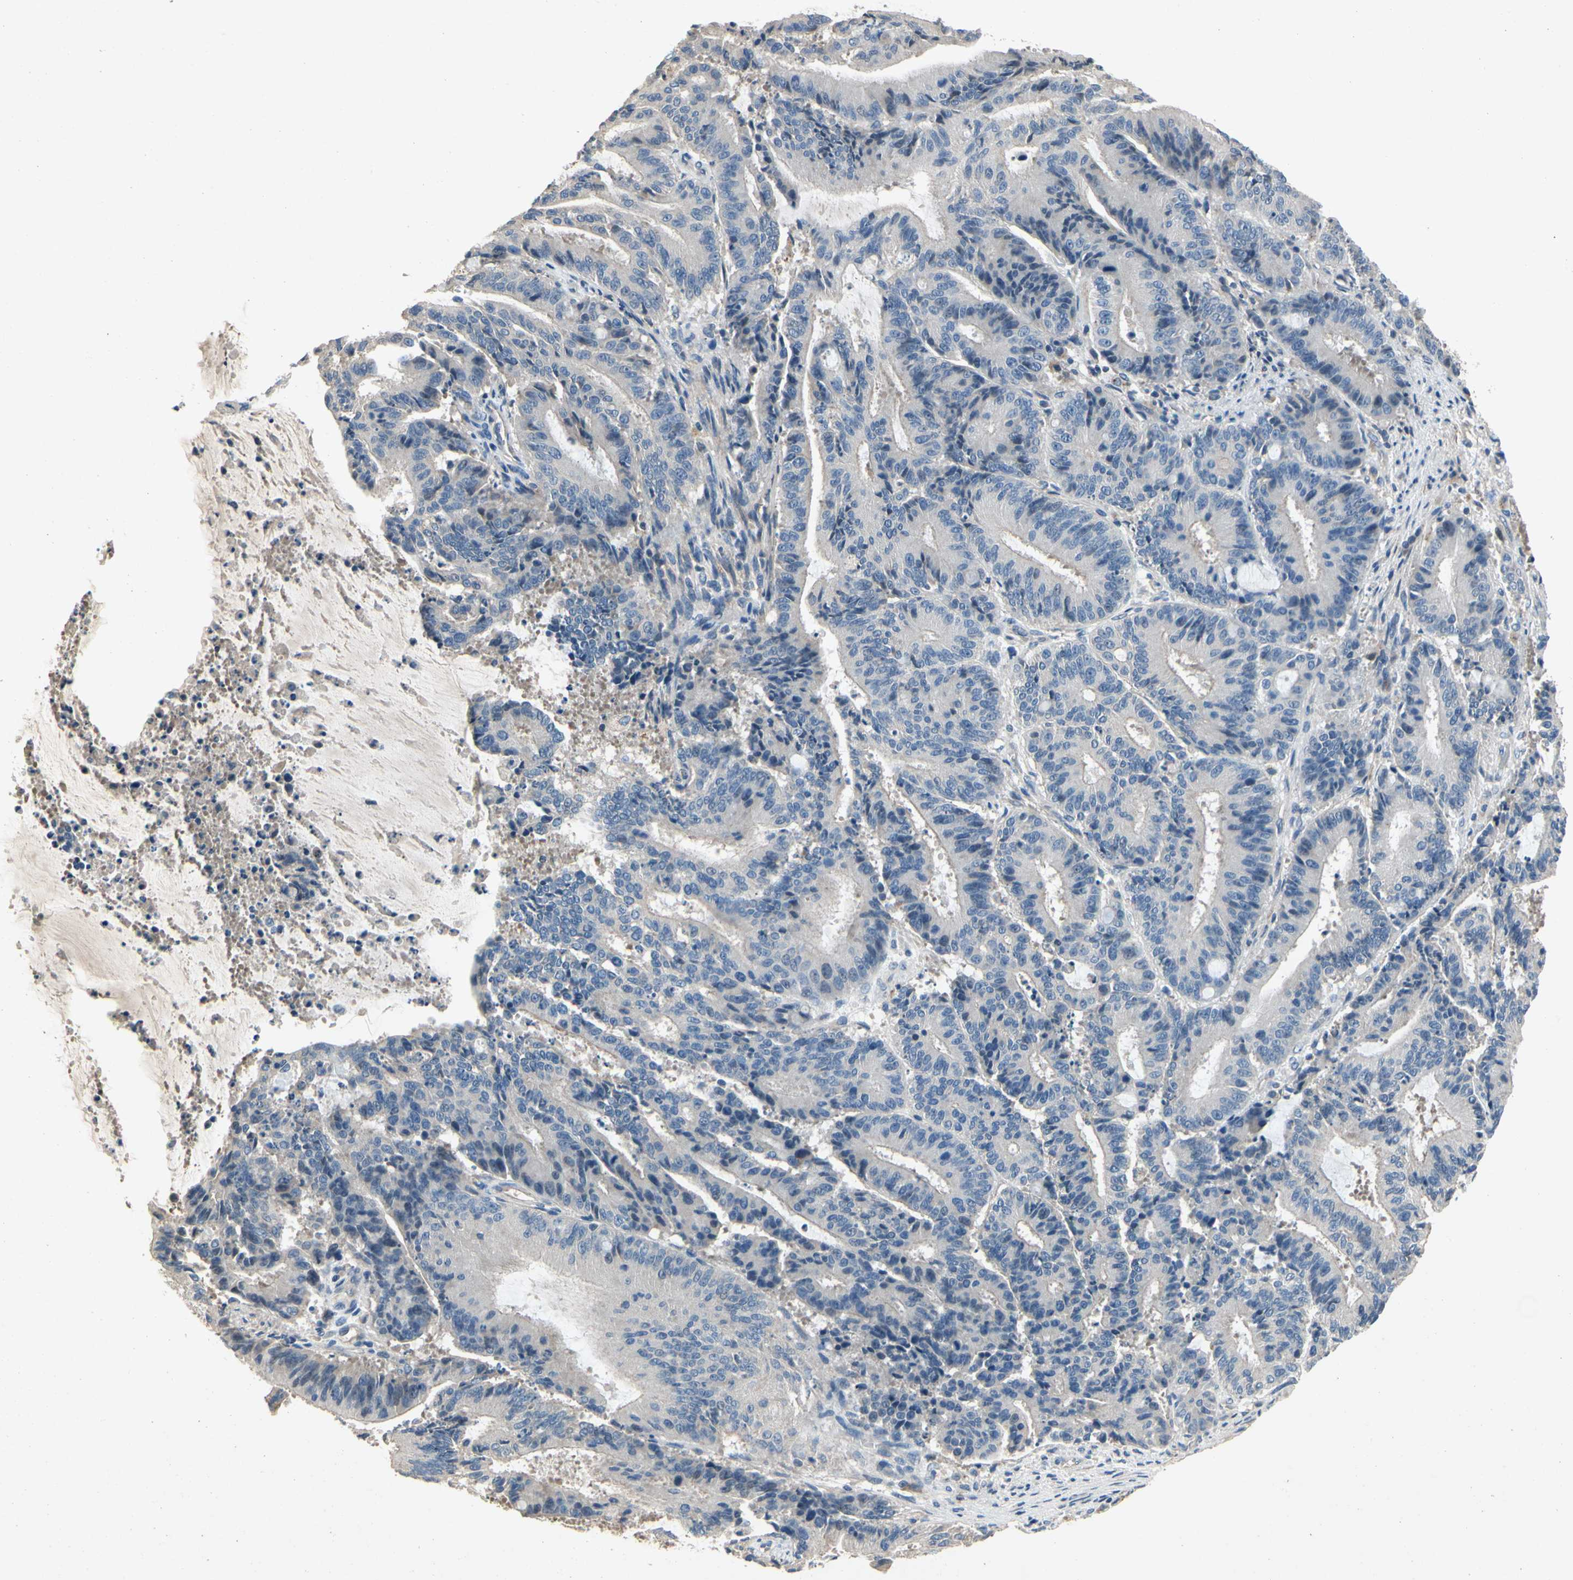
{"staining": {"intensity": "negative", "quantity": "none", "location": "none"}, "tissue": "liver cancer", "cell_type": "Tumor cells", "image_type": "cancer", "snomed": [{"axis": "morphology", "description": "Cholangiocarcinoma"}, {"axis": "topography", "description": "Liver"}], "caption": "An IHC image of liver cancer (cholangiocarcinoma) is shown. There is no staining in tumor cells of liver cancer (cholangiocarcinoma). Brightfield microscopy of immunohistochemistry (IHC) stained with DAB (brown) and hematoxylin (blue), captured at high magnification.", "gene": "ALPL", "patient": {"sex": "female", "age": 73}}